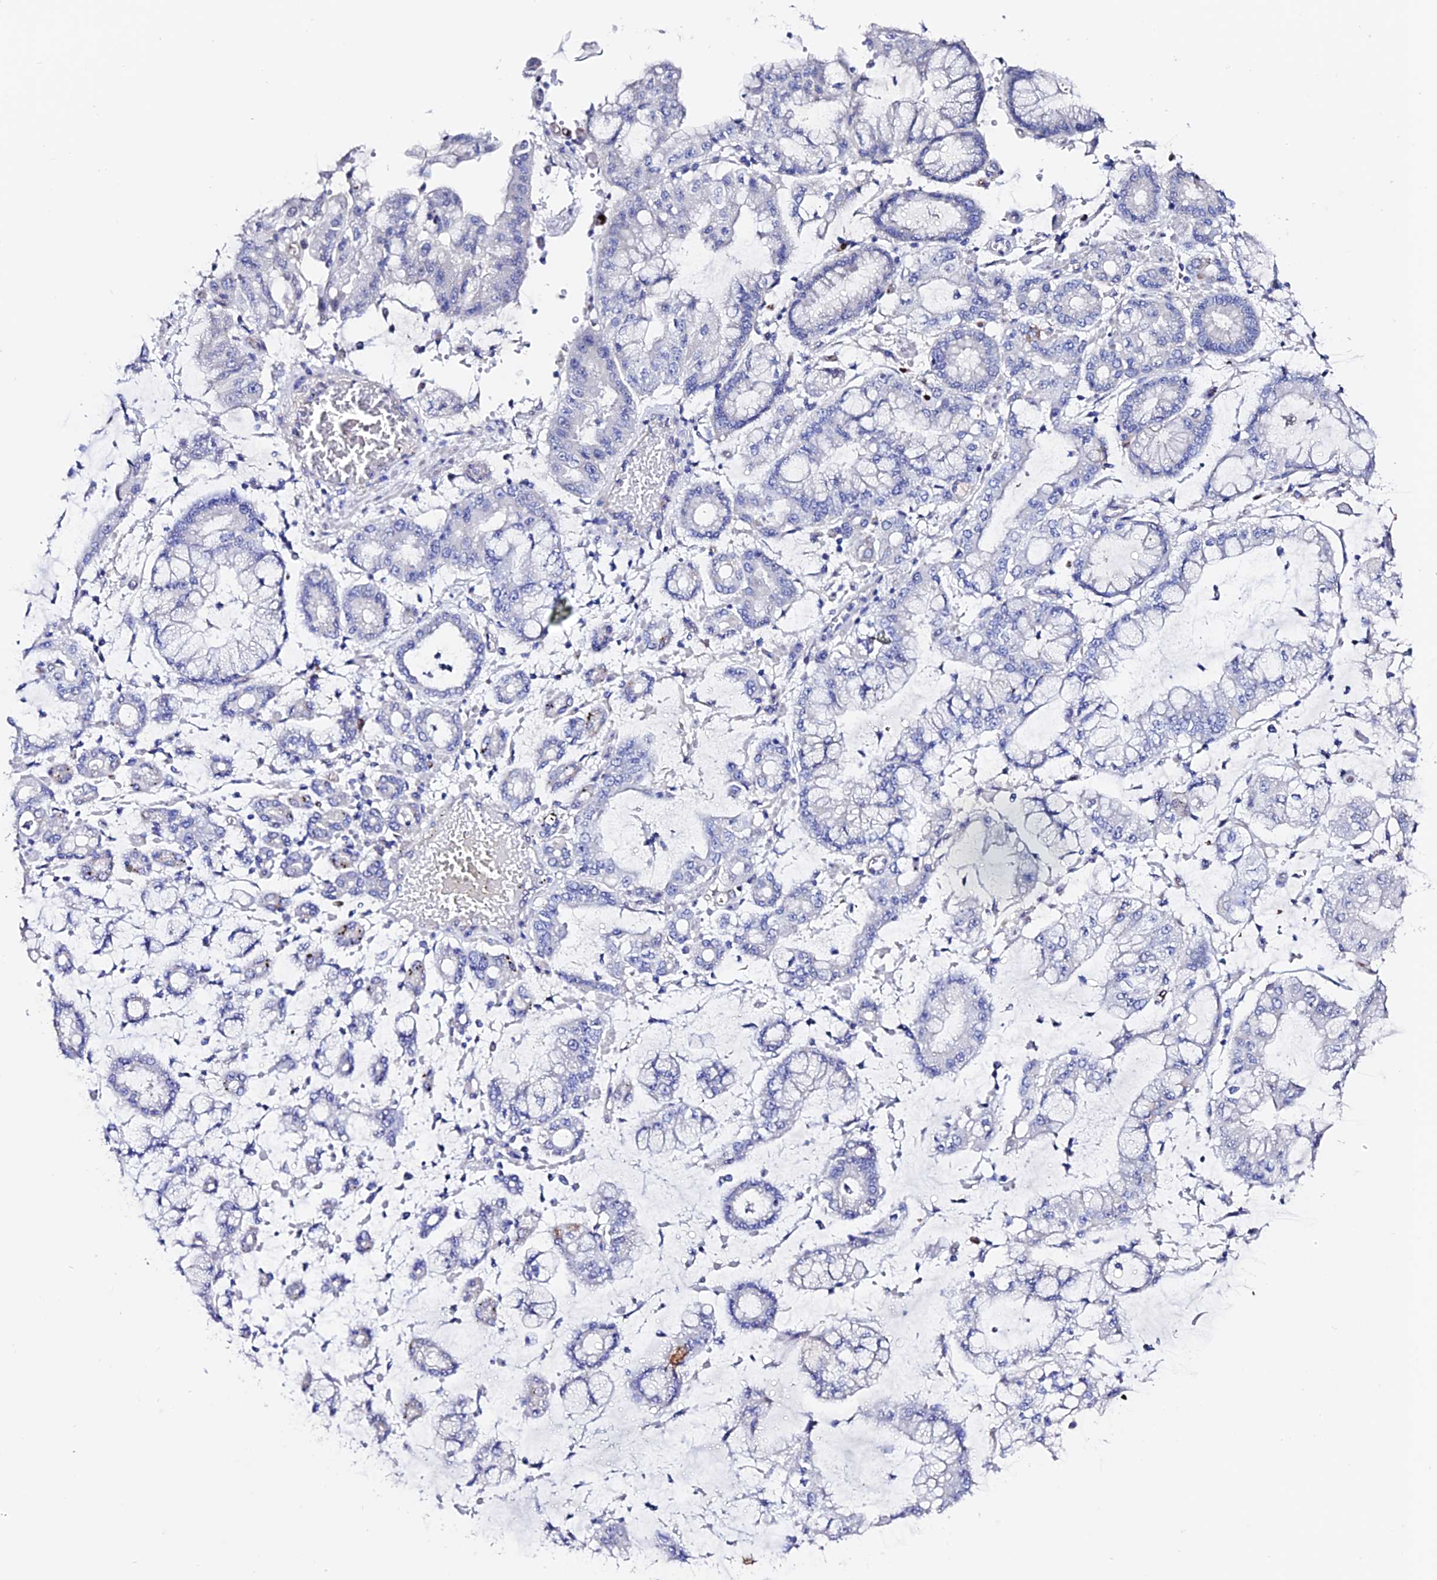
{"staining": {"intensity": "negative", "quantity": "none", "location": "none"}, "tissue": "stomach cancer", "cell_type": "Tumor cells", "image_type": "cancer", "snomed": [{"axis": "morphology", "description": "Adenocarcinoma, NOS"}, {"axis": "topography", "description": "Stomach"}], "caption": "The photomicrograph exhibits no staining of tumor cells in stomach adenocarcinoma.", "gene": "ESM1", "patient": {"sex": "male", "age": 76}}